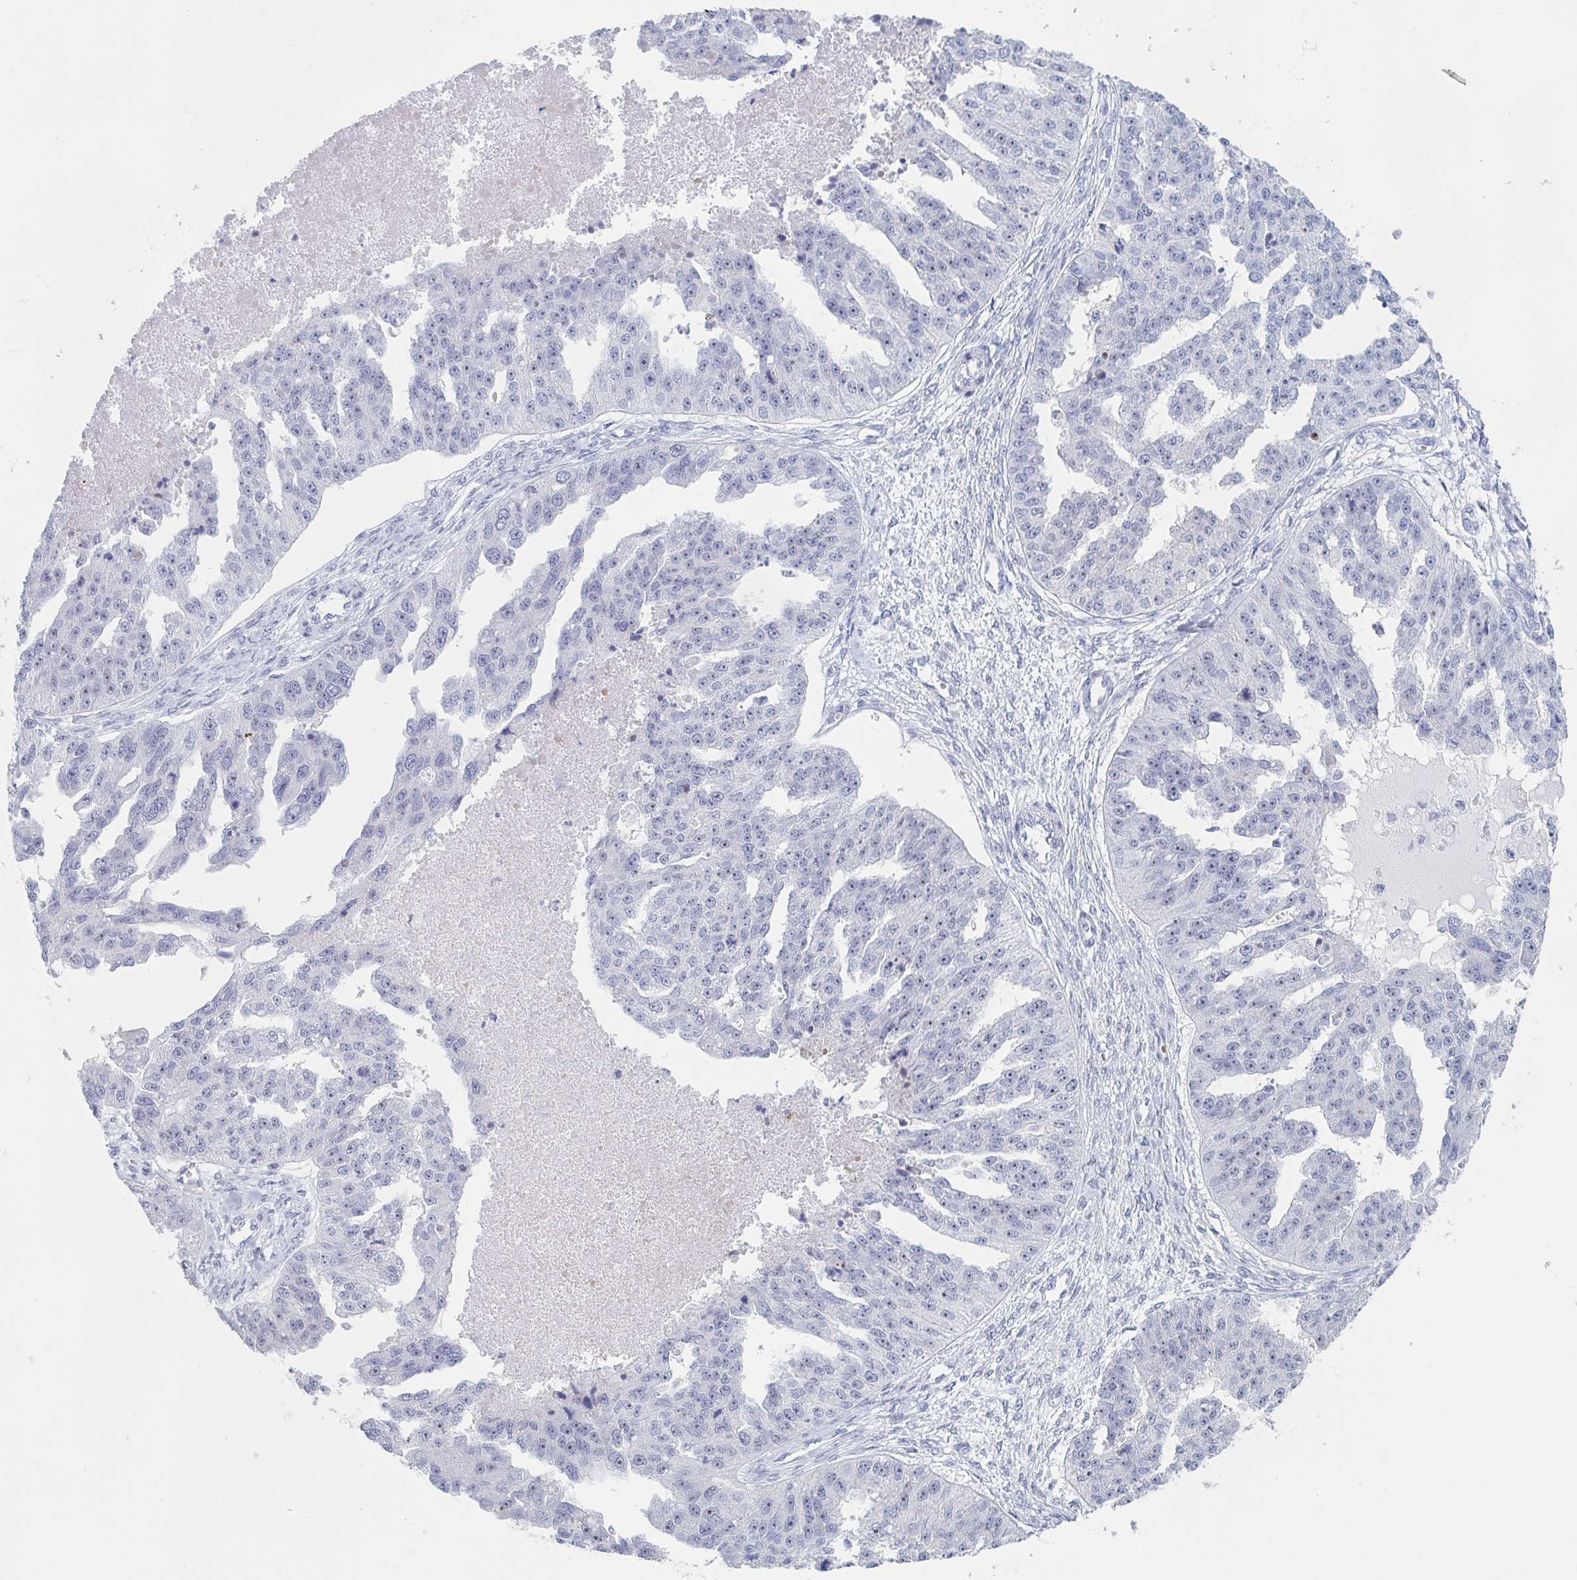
{"staining": {"intensity": "weak", "quantity": "25%-75%", "location": "nuclear"}, "tissue": "ovarian cancer", "cell_type": "Tumor cells", "image_type": "cancer", "snomed": [{"axis": "morphology", "description": "Cystadenocarcinoma, serous, NOS"}, {"axis": "topography", "description": "Ovary"}], "caption": "Weak nuclear expression is present in about 25%-75% of tumor cells in ovarian cancer. (Brightfield microscopy of DAB IHC at high magnification).", "gene": "NR1H2", "patient": {"sex": "female", "age": 58}}